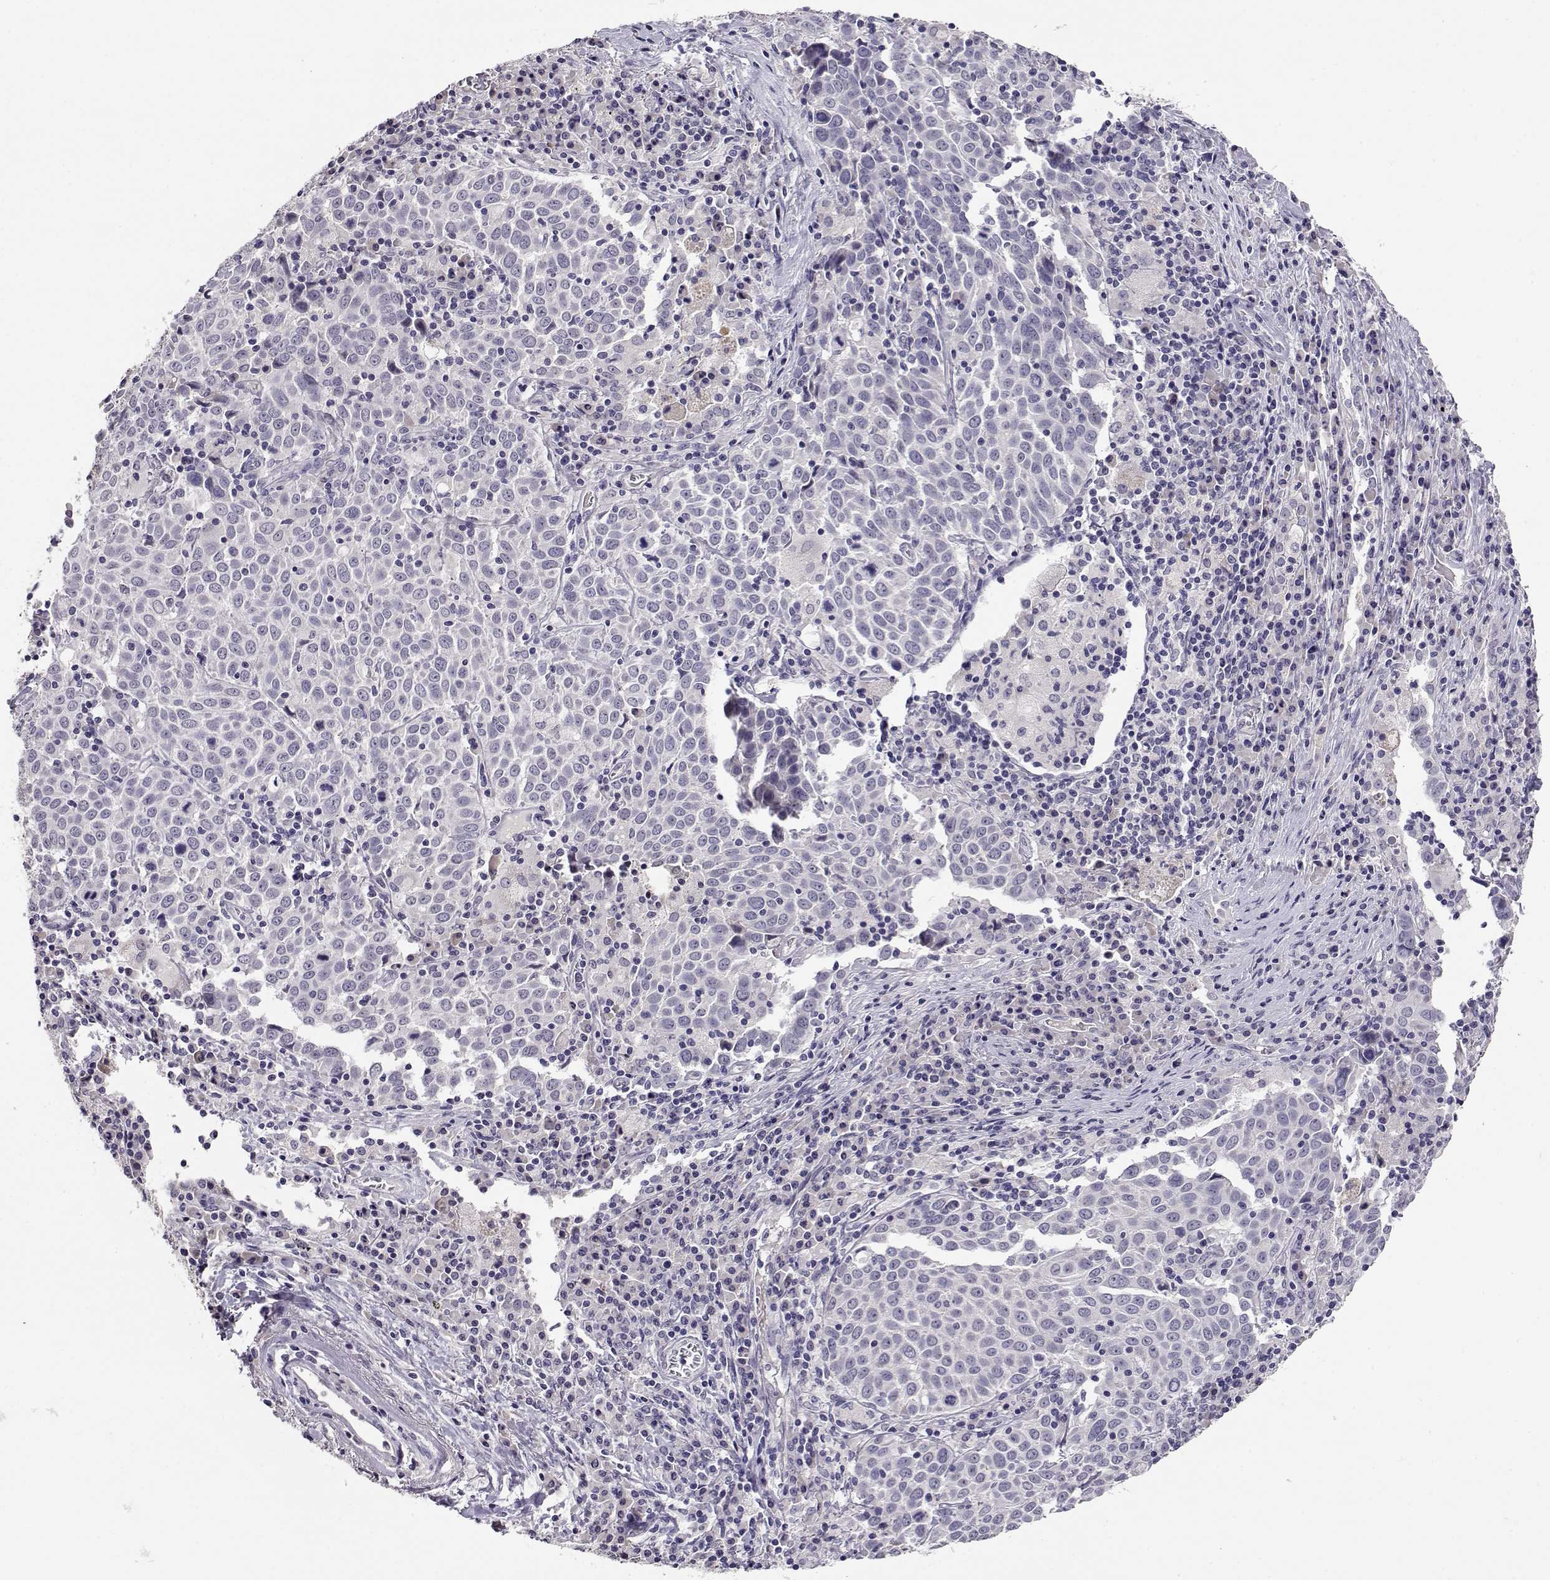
{"staining": {"intensity": "negative", "quantity": "none", "location": "none"}, "tissue": "lung cancer", "cell_type": "Tumor cells", "image_type": "cancer", "snomed": [{"axis": "morphology", "description": "Squamous cell carcinoma, NOS"}, {"axis": "topography", "description": "Lung"}], "caption": "High power microscopy histopathology image of an immunohistochemistry (IHC) micrograph of lung squamous cell carcinoma, revealing no significant expression in tumor cells. (DAB (3,3'-diaminobenzidine) IHC visualized using brightfield microscopy, high magnification).", "gene": "RHOXF2", "patient": {"sex": "male", "age": 57}}